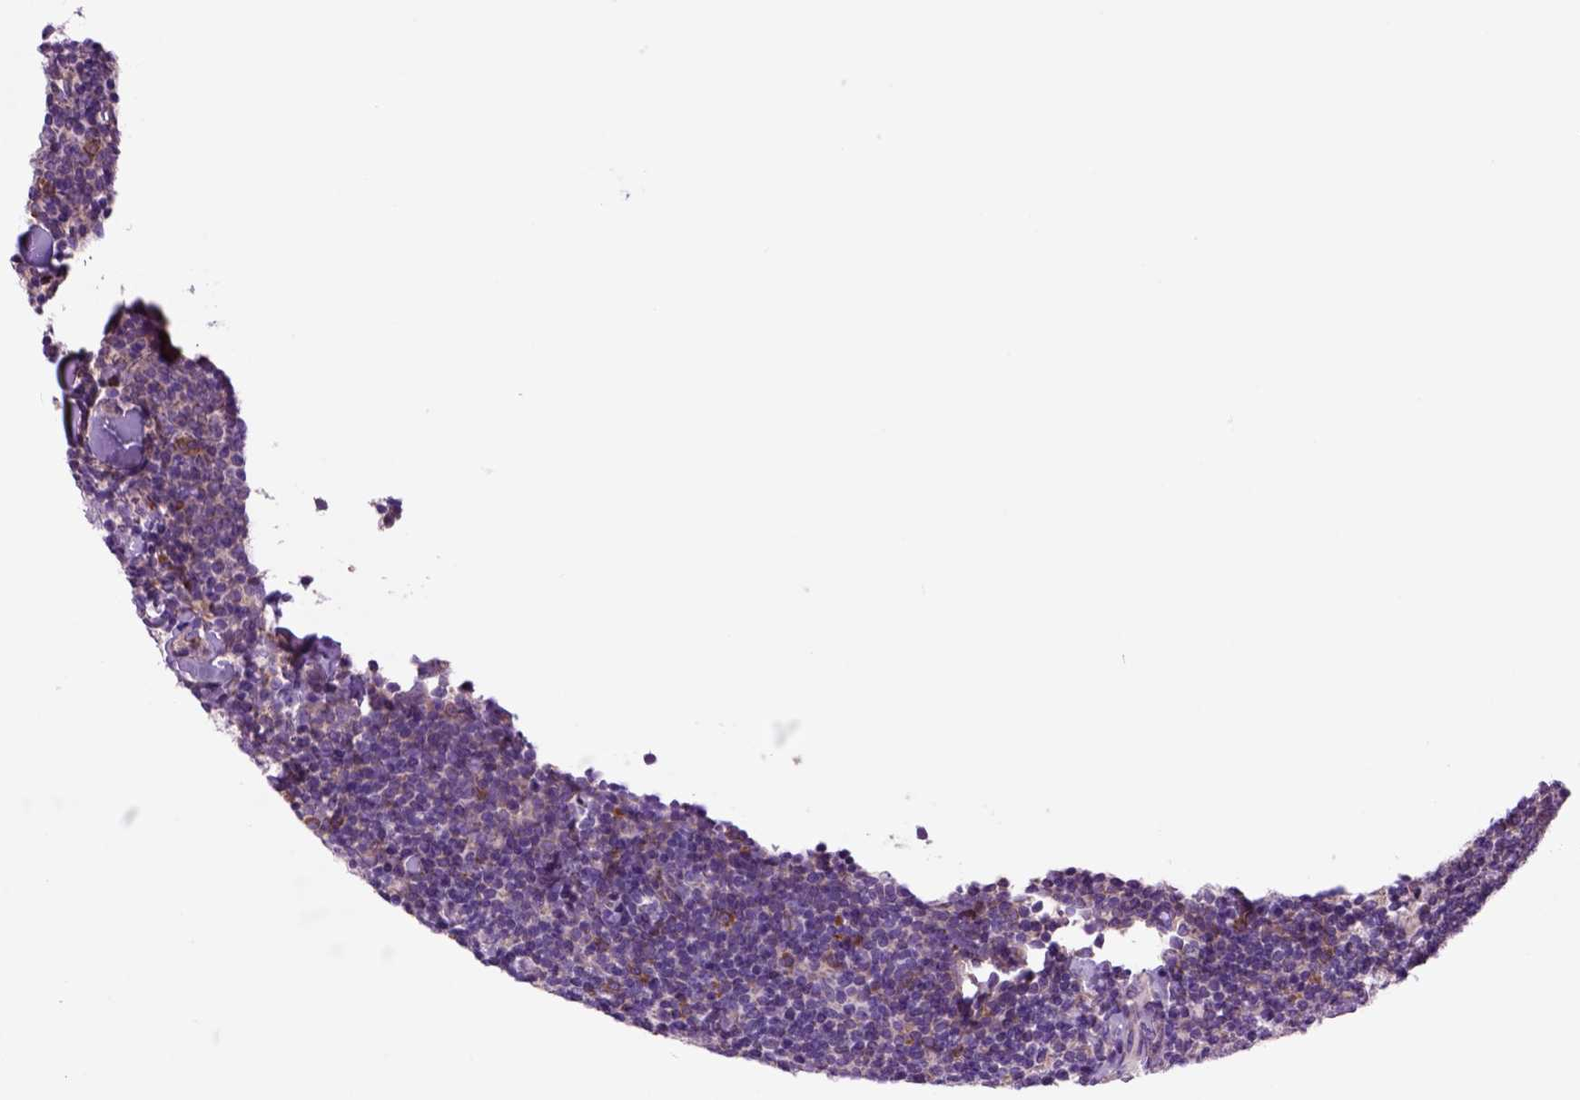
{"staining": {"intensity": "negative", "quantity": "none", "location": "none"}, "tissue": "lymphoma", "cell_type": "Tumor cells", "image_type": "cancer", "snomed": [{"axis": "morphology", "description": "Malignant lymphoma, non-Hodgkin's type, Low grade"}, {"axis": "topography", "description": "Lymph node"}], "caption": "IHC photomicrograph of lymphoma stained for a protein (brown), which displays no staining in tumor cells.", "gene": "PIAS3", "patient": {"sex": "female", "age": 56}}